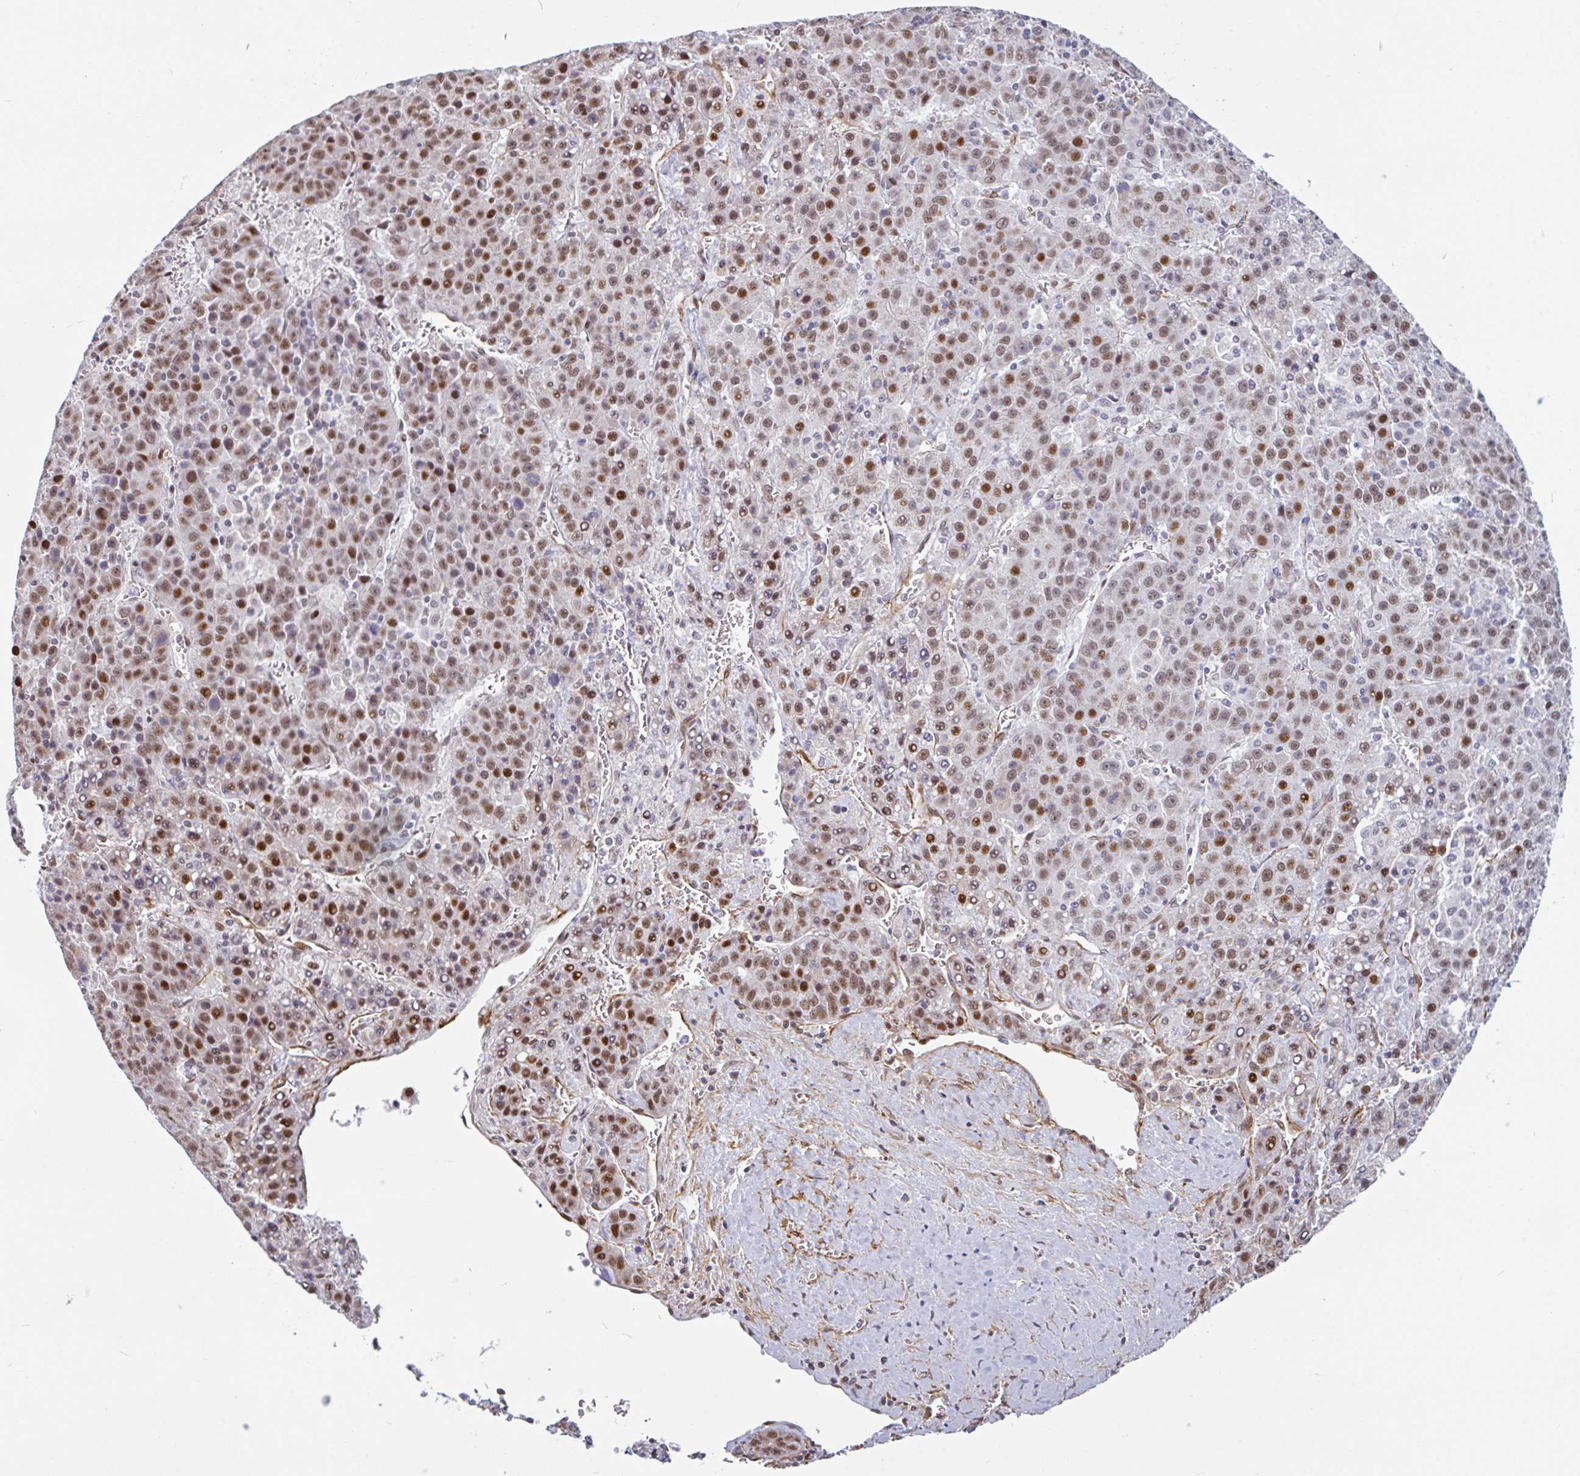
{"staining": {"intensity": "moderate", "quantity": ">75%", "location": "cytoplasmic/membranous"}, "tissue": "liver cancer", "cell_type": "Tumor cells", "image_type": "cancer", "snomed": [{"axis": "morphology", "description": "Carcinoma, Hepatocellular, NOS"}, {"axis": "topography", "description": "Liver"}], "caption": "Human liver hepatocellular carcinoma stained with a brown dye shows moderate cytoplasmic/membranous positive positivity in about >75% of tumor cells.", "gene": "TMEM119", "patient": {"sex": "female", "age": 53}}